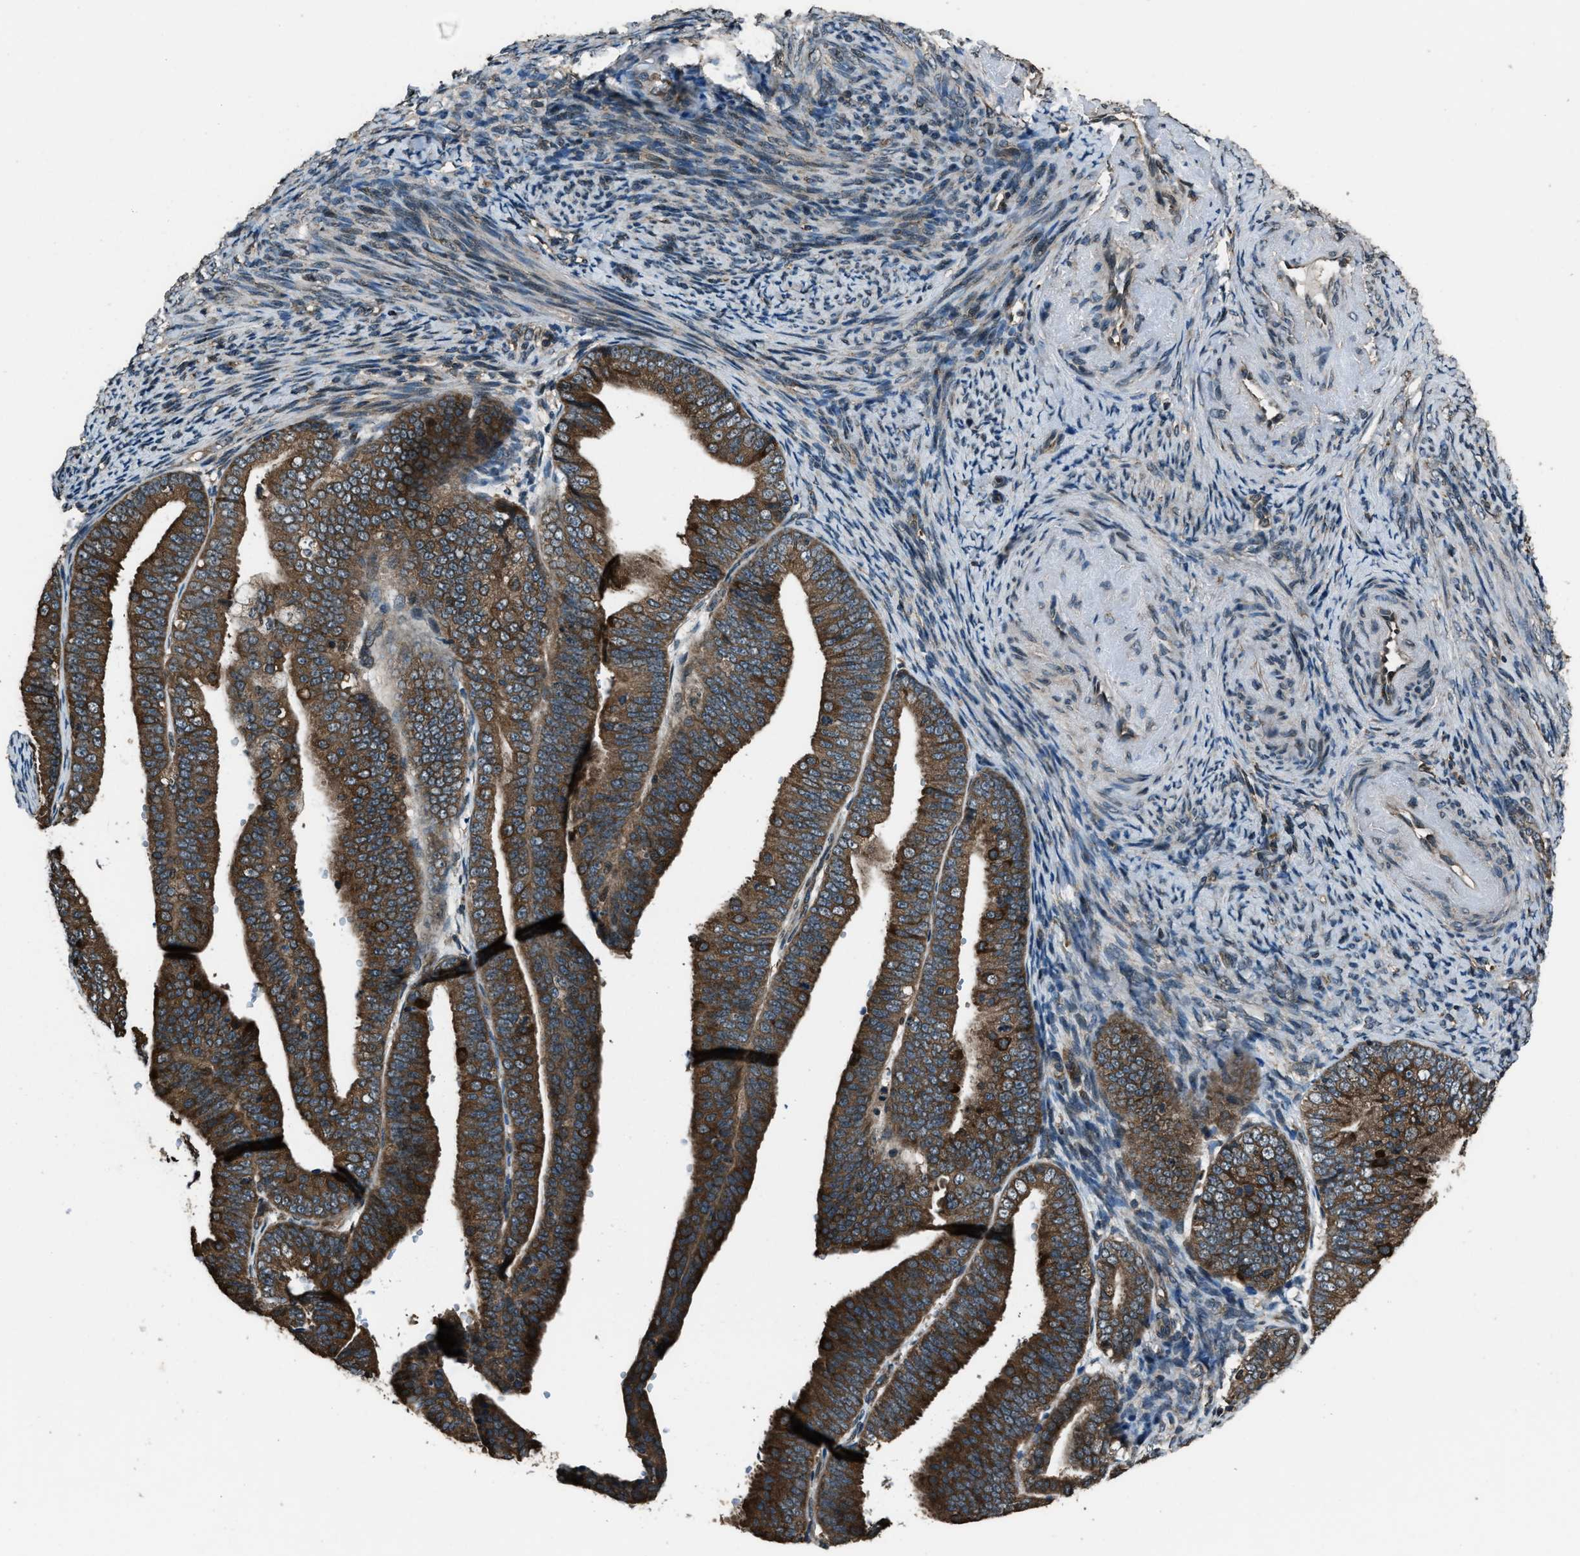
{"staining": {"intensity": "strong", "quantity": ">75%", "location": "cytoplasmic/membranous"}, "tissue": "endometrial cancer", "cell_type": "Tumor cells", "image_type": "cancer", "snomed": [{"axis": "morphology", "description": "Adenocarcinoma, NOS"}, {"axis": "topography", "description": "Endometrium"}], "caption": "Immunohistochemistry histopathology image of human adenocarcinoma (endometrial) stained for a protein (brown), which reveals high levels of strong cytoplasmic/membranous staining in approximately >75% of tumor cells.", "gene": "TRIM4", "patient": {"sex": "female", "age": 63}}